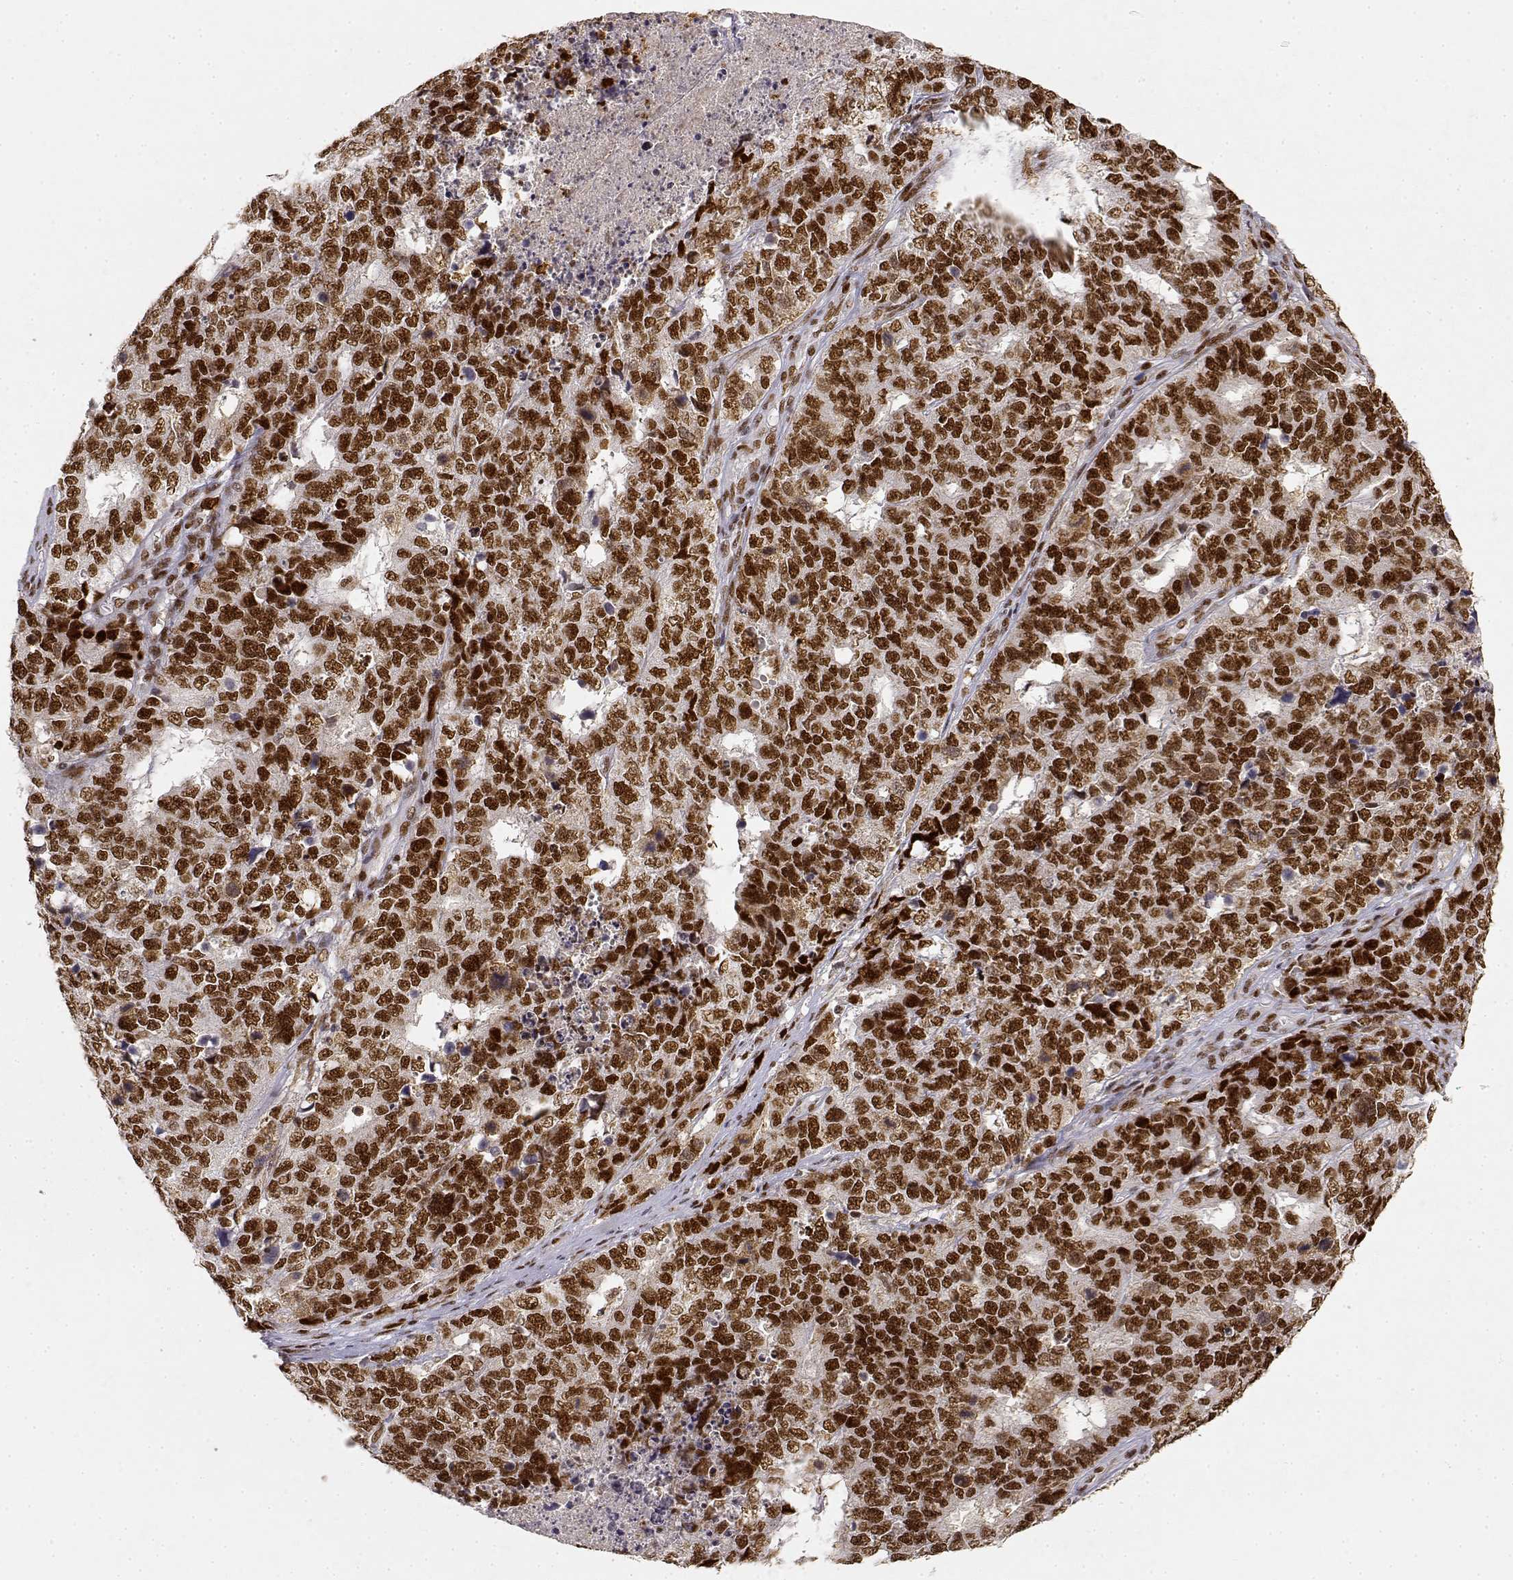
{"staining": {"intensity": "strong", "quantity": ">75%", "location": "nuclear"}, "tissue": "cervical cancer", "cell_type": "Tumor cells", "image_type": "cancer", "snomed": [{"axis": "morphology", "description": "Squamous cell carcinoma, NOS"}, {"axis": "topography", "description": "Cervix"}], "caption": "High-magnification brightfield microscopy of cervical cancer stained with DAB (3,3'-diaminobenzidine) (brown) and counterstained with hematoxylin (blue). tumor cells exhibit strong nuclear expression is present in approximately>75% of cells.", "gene": "RSF1", "patient": {"sex": "female", "age": 63}}